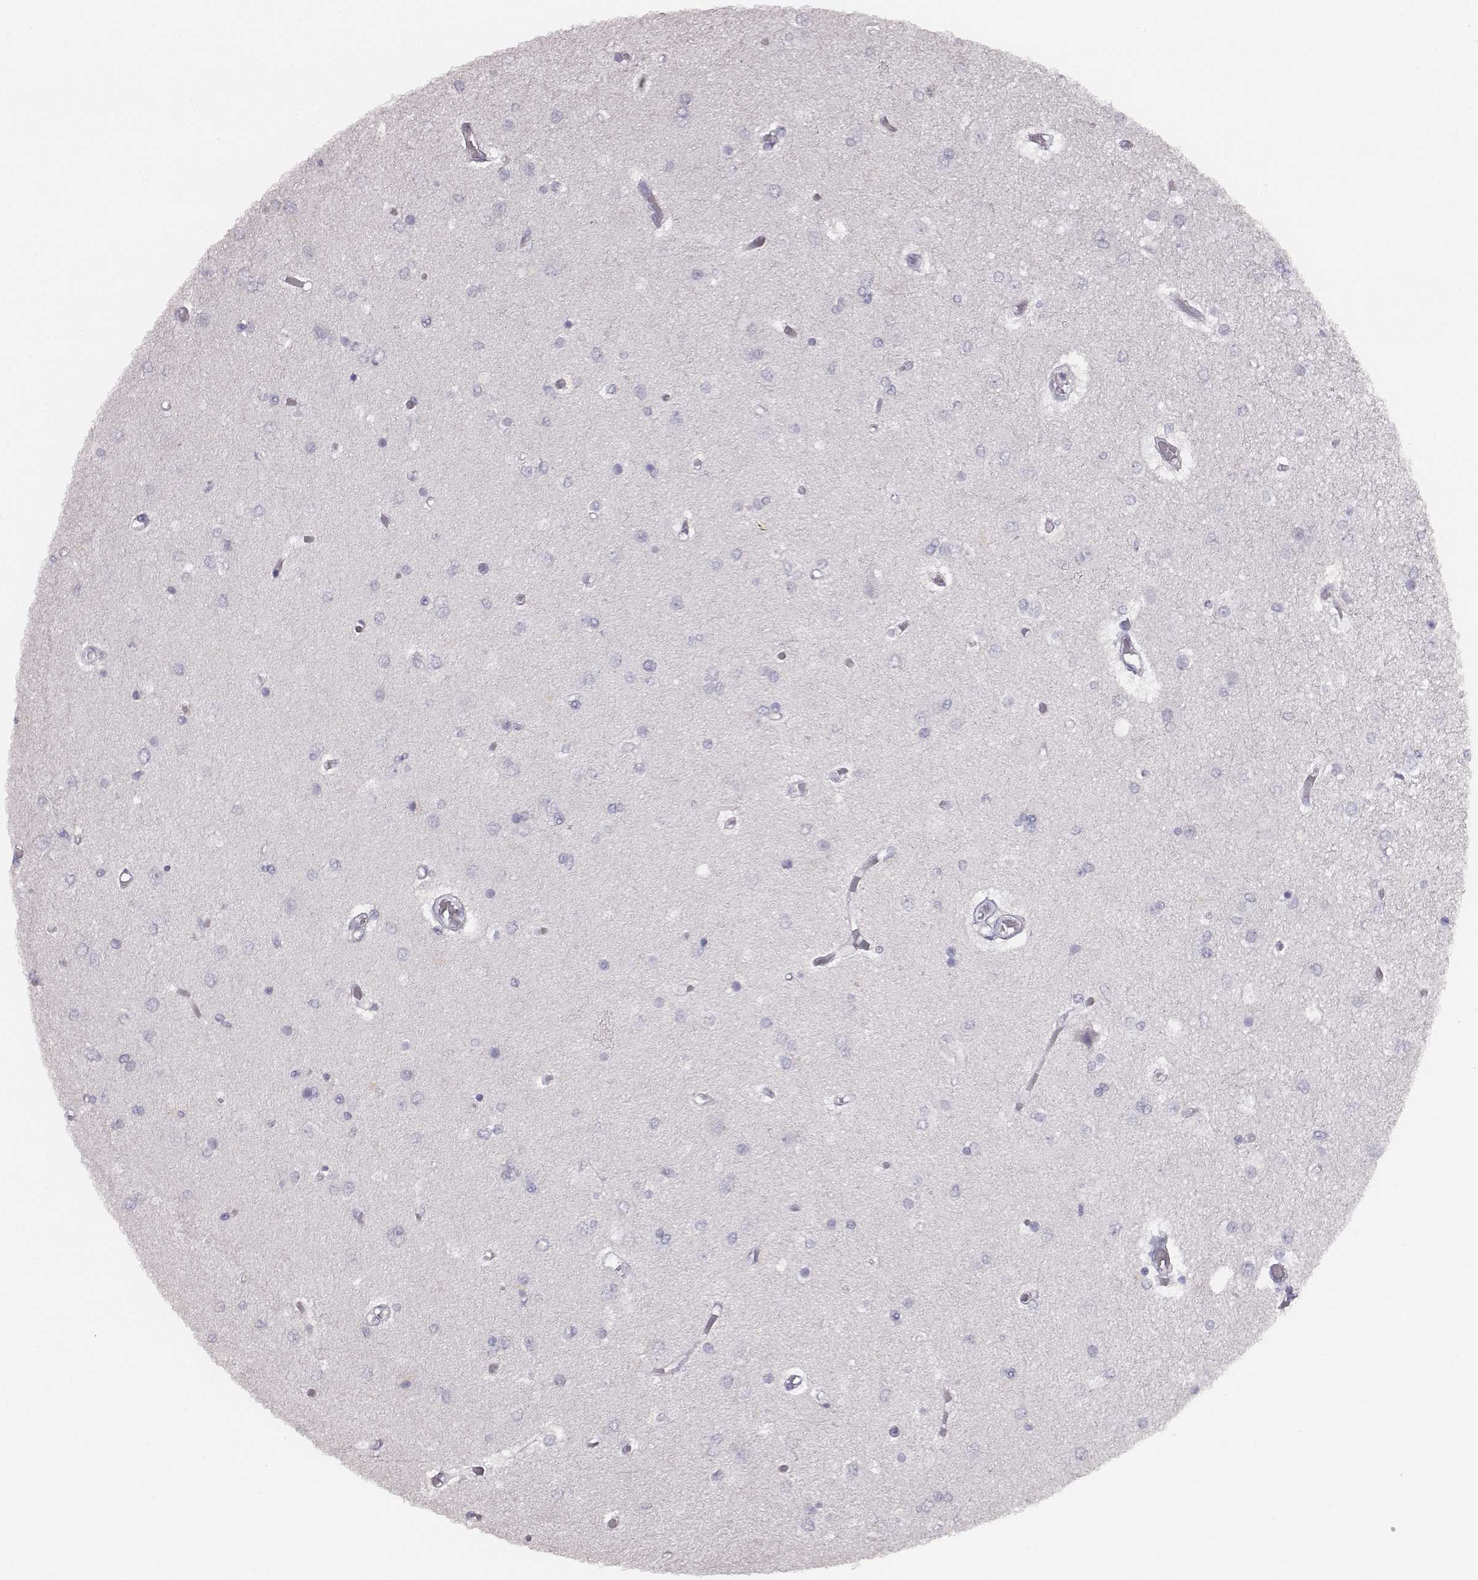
{"staining": {"intensity": "negative", "quantity": "none", "location": "none"}, "tissue": "glioma", "cell_type": "Tumor cells", "image_type": "cancer", "snomed": [{"axis": "morphology", "description": "Glioma, malignant, High grade"}, {"axis": "topography", "description": "Cerebral cortex"}], "caption": "Malignant glioma (high-grade) stained for a protein using IHC reveals no staining tumor cells.", "gene": "MYH6", "patient": {"sex": "male", "age": 79}}